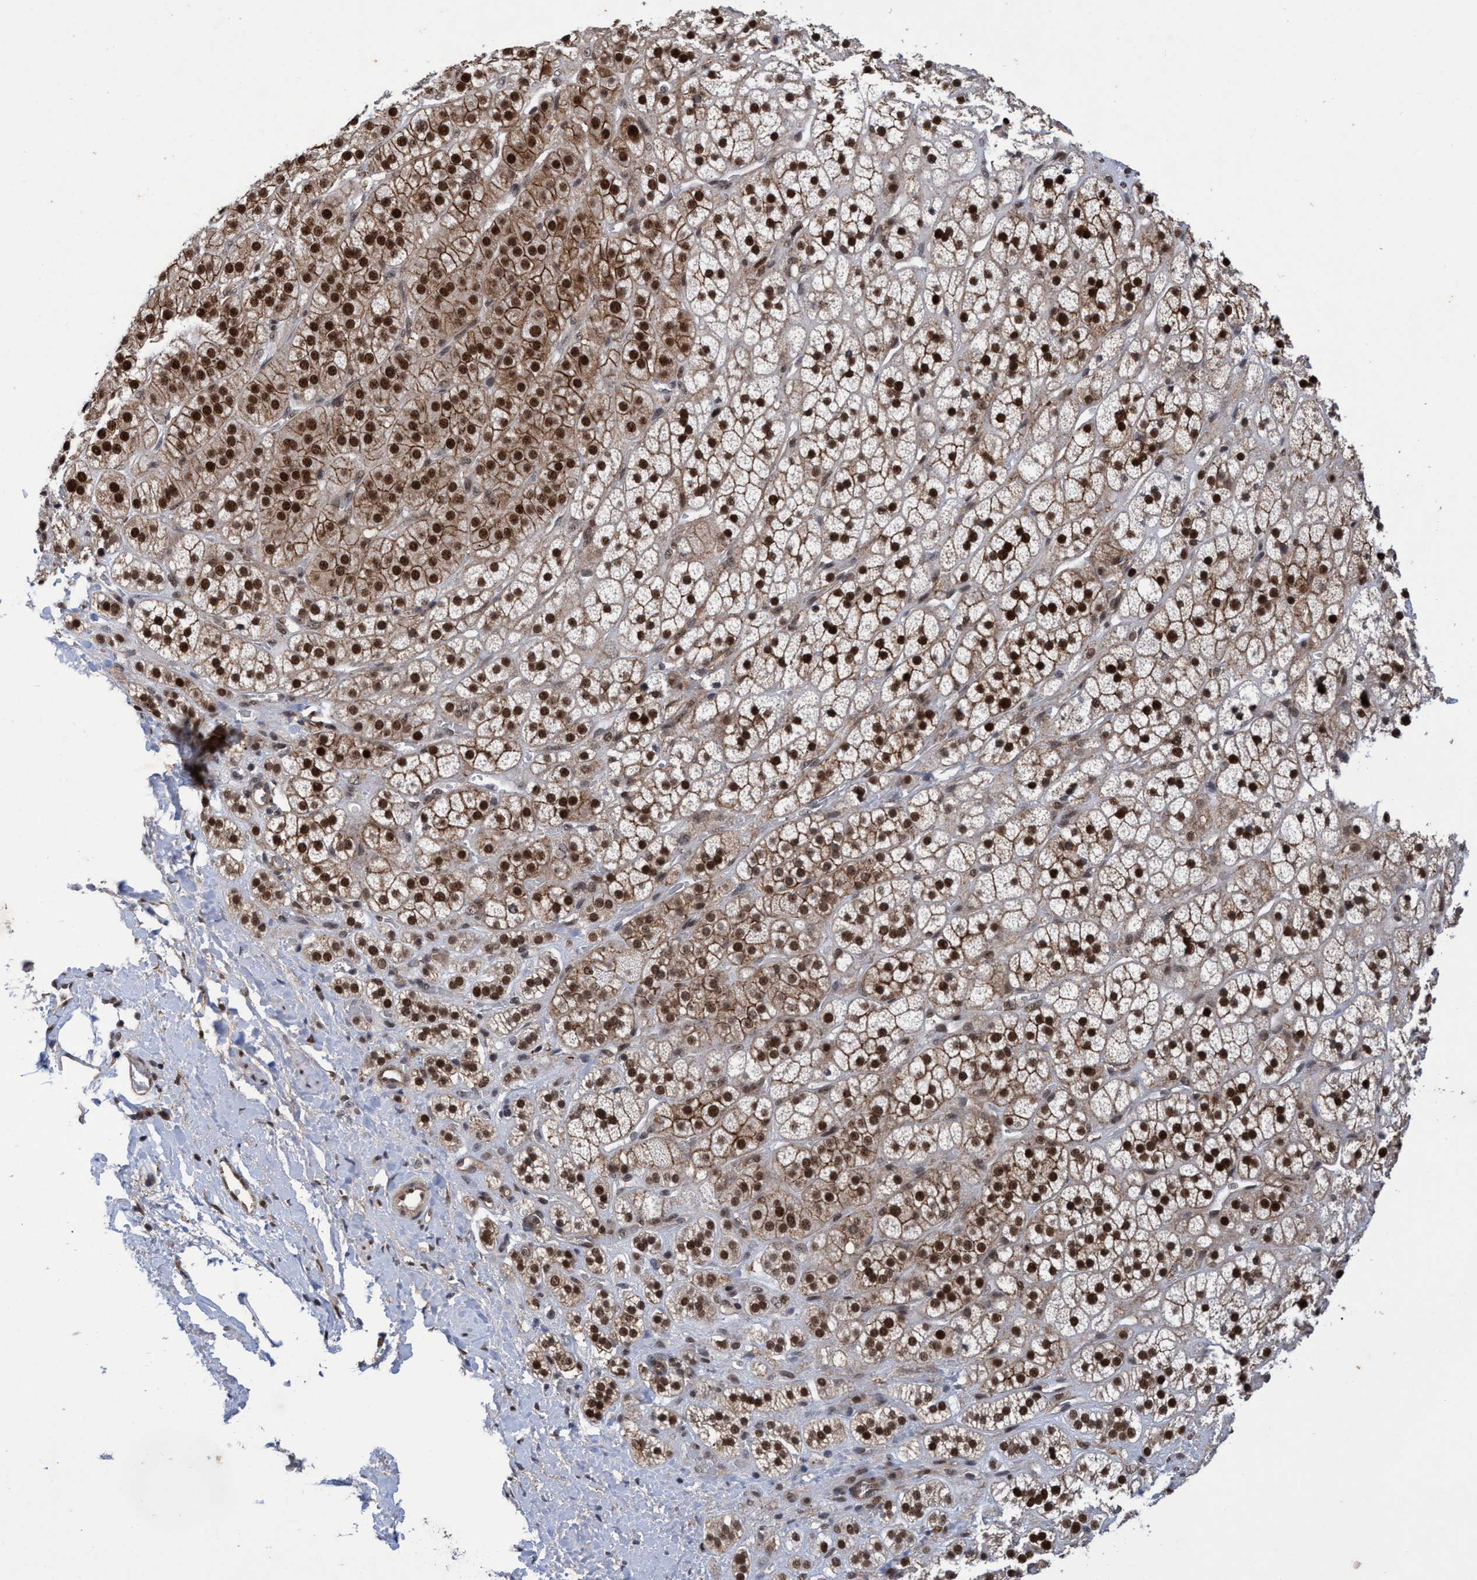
{"staining": {"intensity": "strong", "quantity": ">75%", "location": "cytoplasmic/membranous,nuclear"}, "tissue": "adrenal gland", "cell_type": "Glandular cells", "image_type": "normal", "snomed": [{"axis": "morphology", "description": "Normal tissue, NOS"}, {"axis": "topography", "description": "Adrenal gland"}], "caption": "Glandular cells reveal high levels of strong cytoplasmic/membranous,nuclear staining in about >75% of cells in benign human adrenal gland. The staining was performed using DAB (3,3'-diaminobenzidine) to visualize the protein expression in brown, while the nuclei were stained in blue with hematoxylin (Magnification: 20x).", "gene": "GTF2F1", "patient": {"sex": "male", "age": 56}}